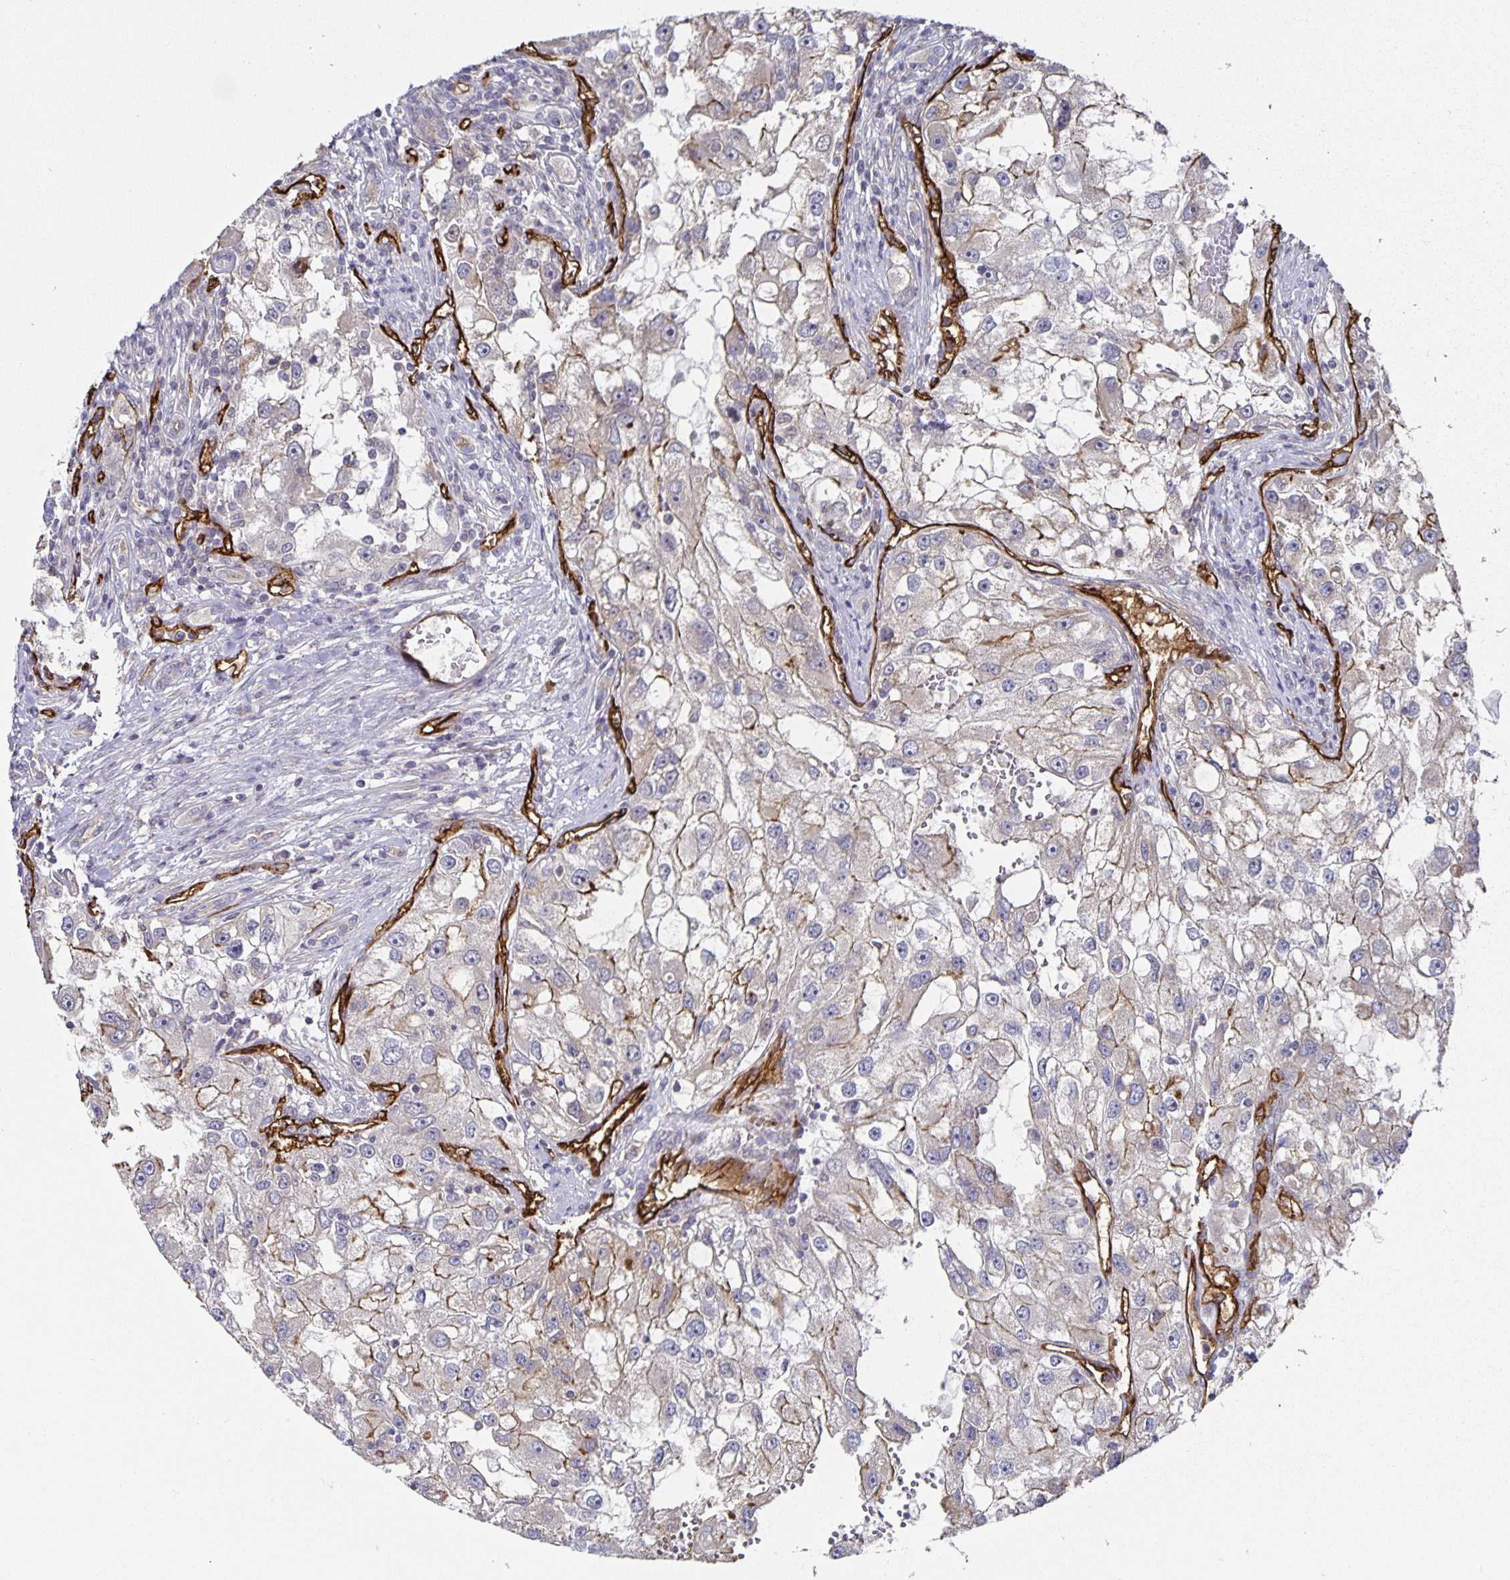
{"staining": {"intensity": "negative", "quantity": "none", "location": "none"}, "tissue": "renal cancer", "cell_type": "Tumor cells", "image_type": "cancer", "snomed": [{"axis": "morphology", "description": "Adenocarcinoma, NOS"}, {"axis": "topography", "description": "Kidney"}], "caption": "High power microscopy micrograph of an immunohistochemistry (IHC) image of renal adenocarcinoma, revealing no significant staining in tumor cells. (Stains: DAB IHC with hematoxylin counter stain, Microscopy: brightfield microscopy at high magnification).", "gene": "PODXL", "patient": {"sex": "male", "age": 63}}